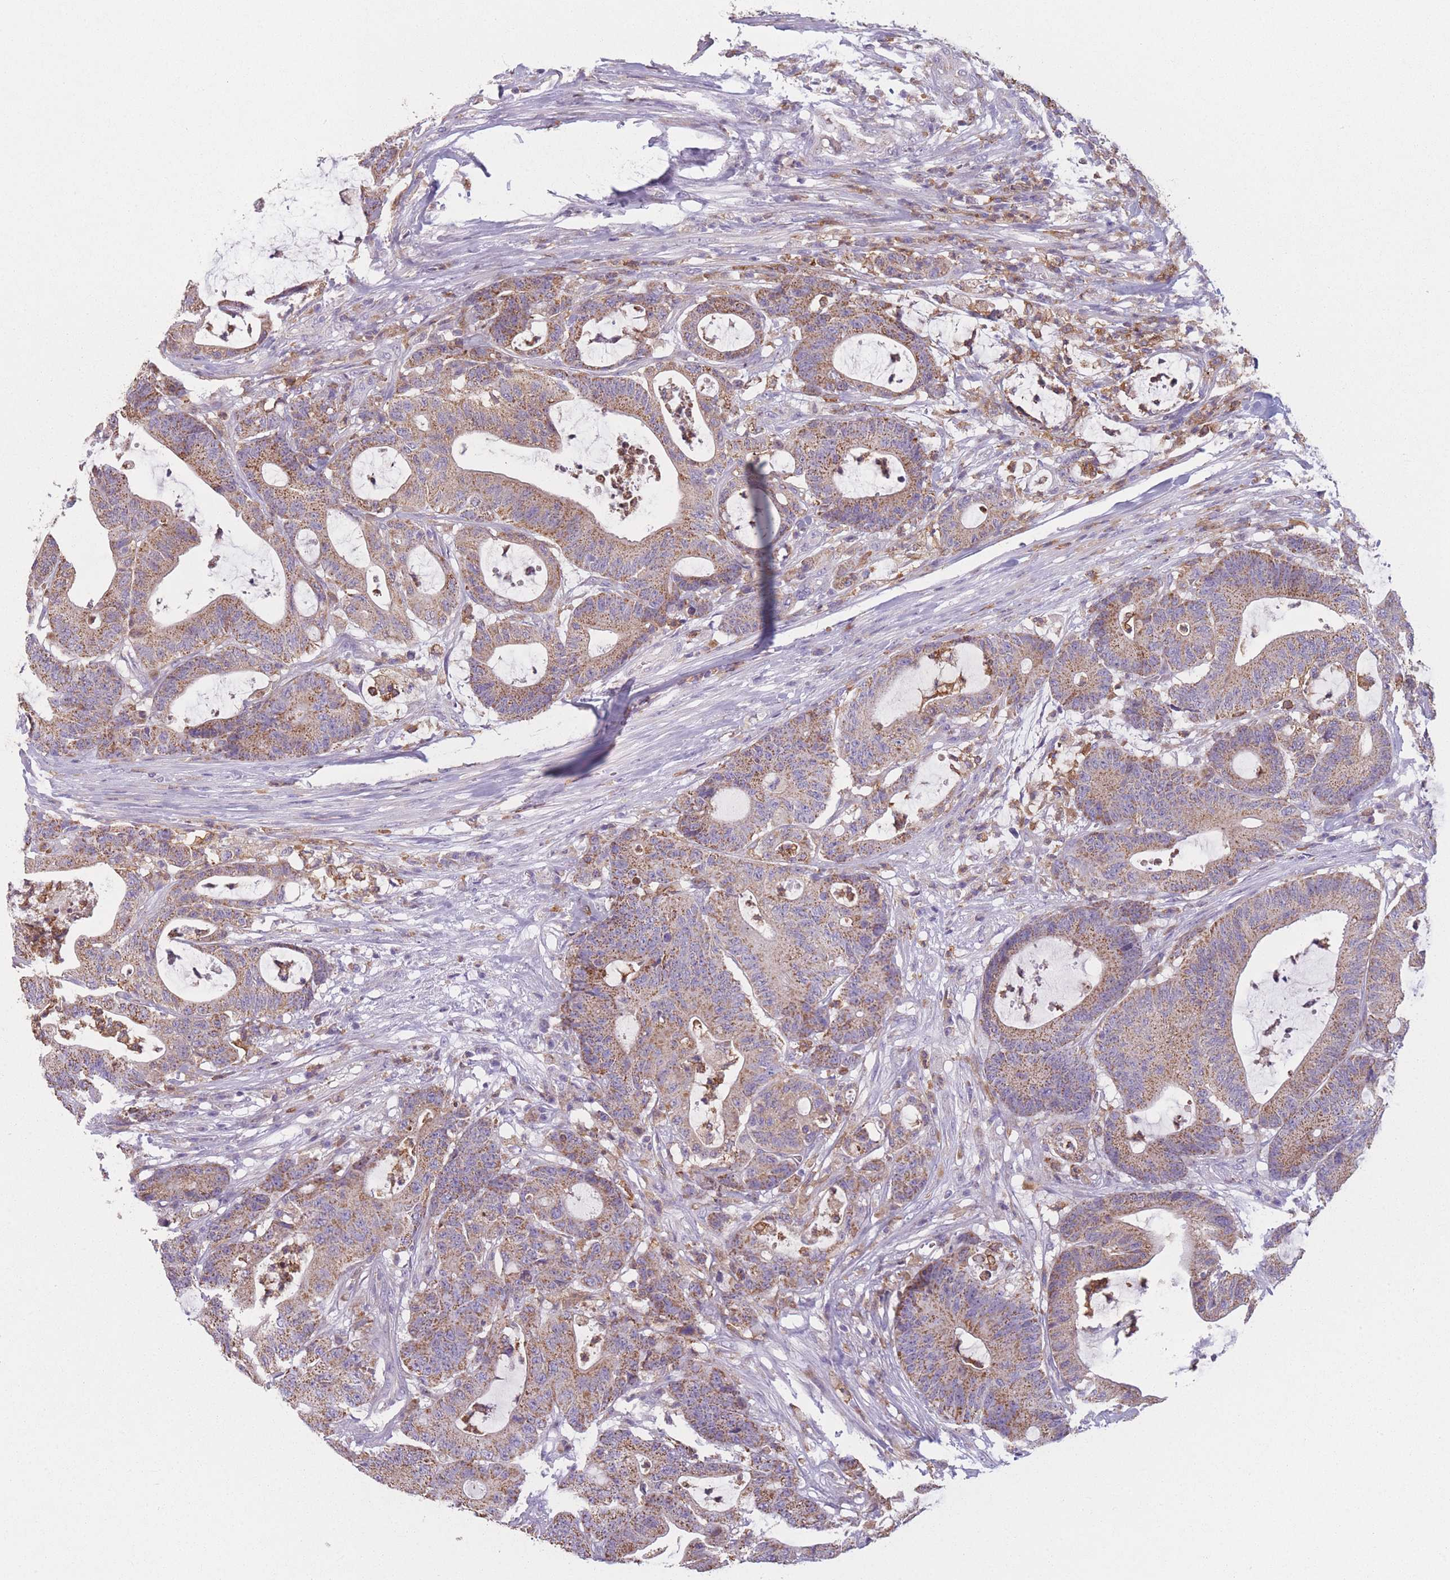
{"staining": {"intensity": "moderate", "quantity": ">75%", "location": "cytoplasmic/membranous"}, "tissue": "colorectal cancer", "cell_type": "Tumor cells", "image_type": "cancer", "snomed": [{"axis": "morphology", "description": "Adenocarcinoma, NOS"}, {"axis": "topography", "description": "Colon"}], "caption": "This photomicrograph demonstrates immunohistochemistry staining of colorectal adenocarcinoma, with medium moderate cytoplasmic/membranous expression in about >75% of tumor cells.", "gene": "PRAM1", "patient": {"sex": "female", "age": 84}}